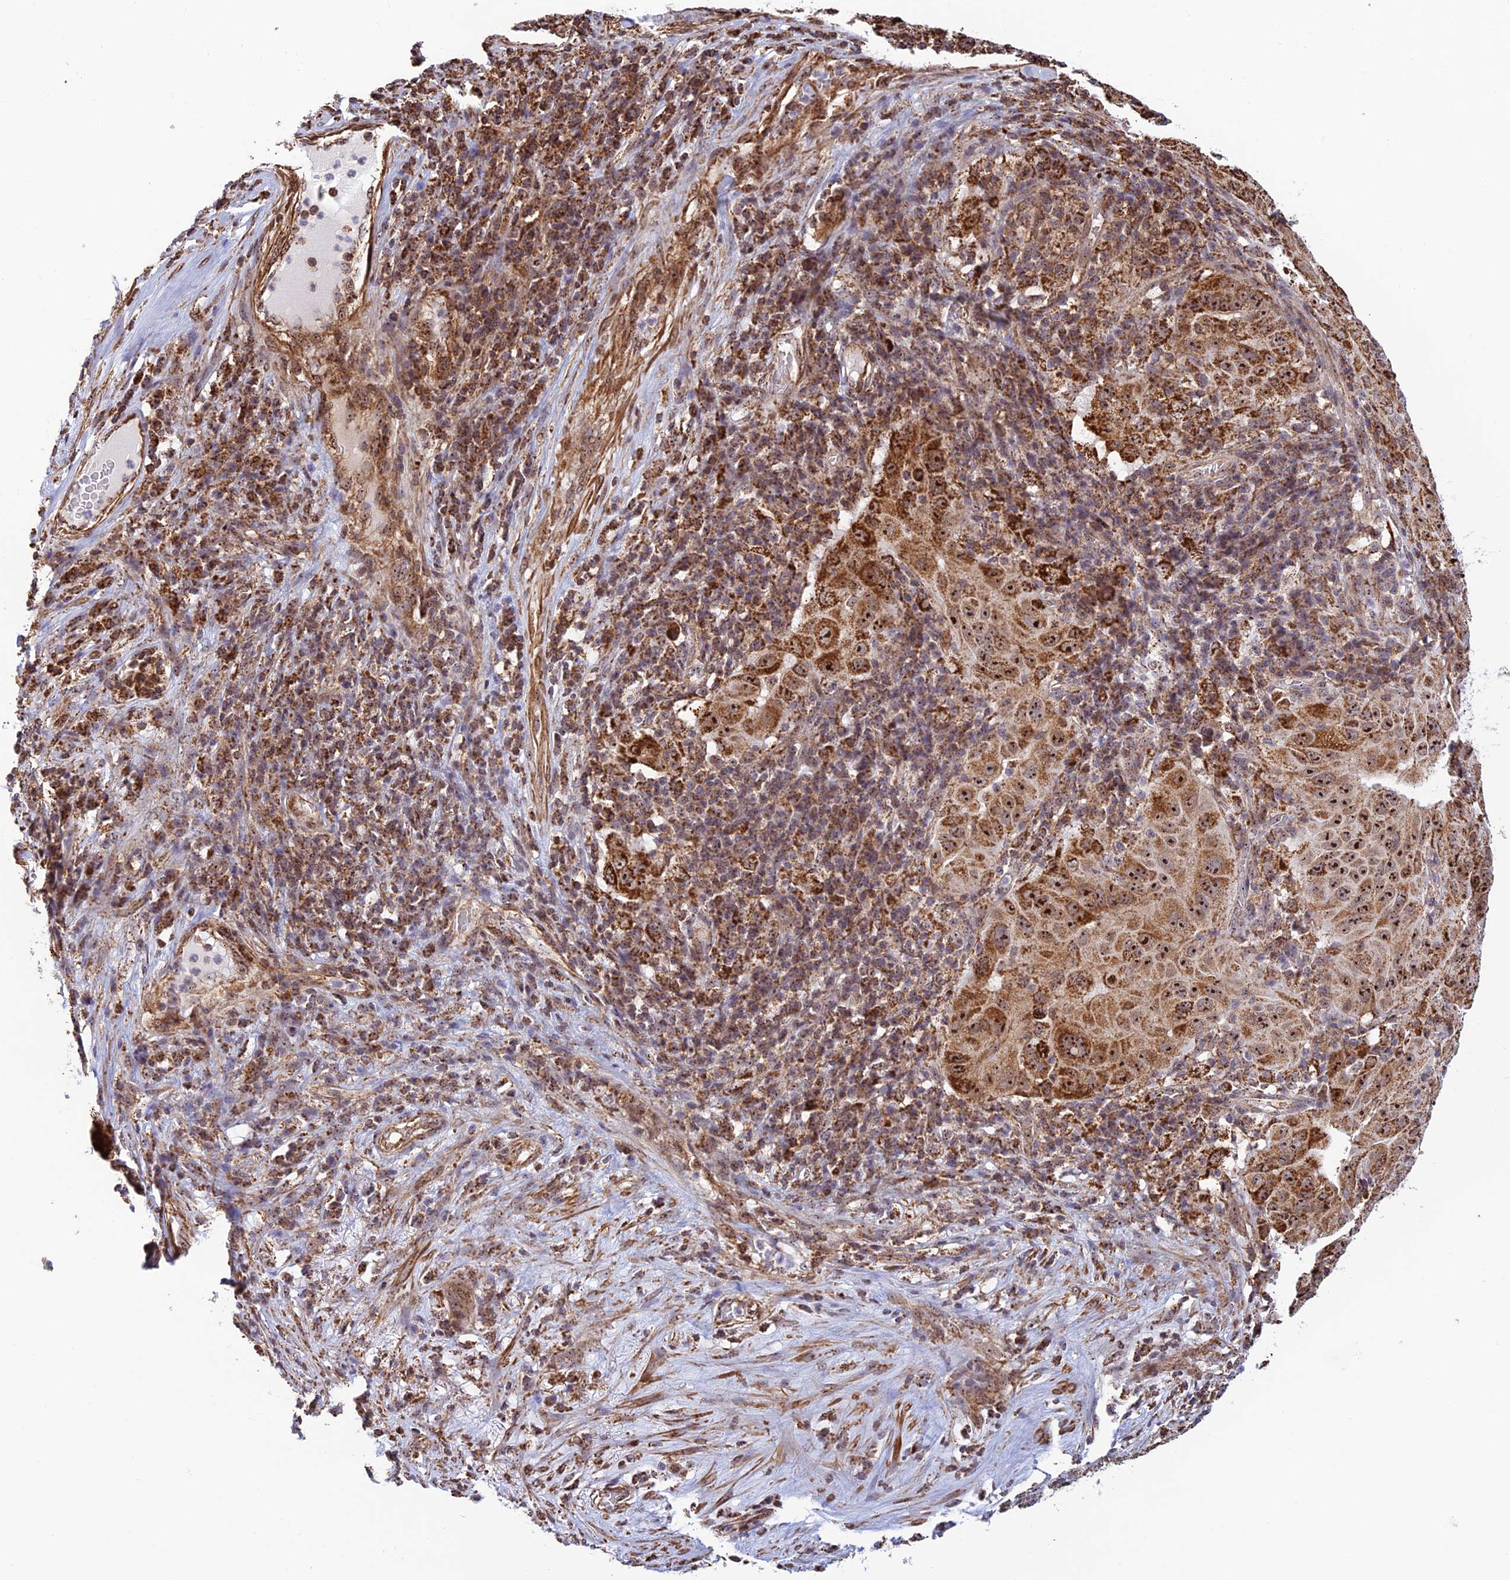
{"staining": {"intensity": "strong", "quantity": ">75%", "location": "cytoplasmic/membranous,nuclear"}, "tissue": "pancreatic cancer", "cell_type": "Tumor cells", "image_type": "cancer", "snomed": [{"axis": "morphology", "description": "Adenocarcinoma, NOS"}, {"axis": "topography", "description": "Pancreas"}], "caption": "Human pancreatic cancer stained for a protein (brown) displays strong cytoplasmic/membranous and nuclear positive staining in approximately >75% of tumor cells.", "gene": "POLR1G", "patient": {"sex": "male", "age": 63}}